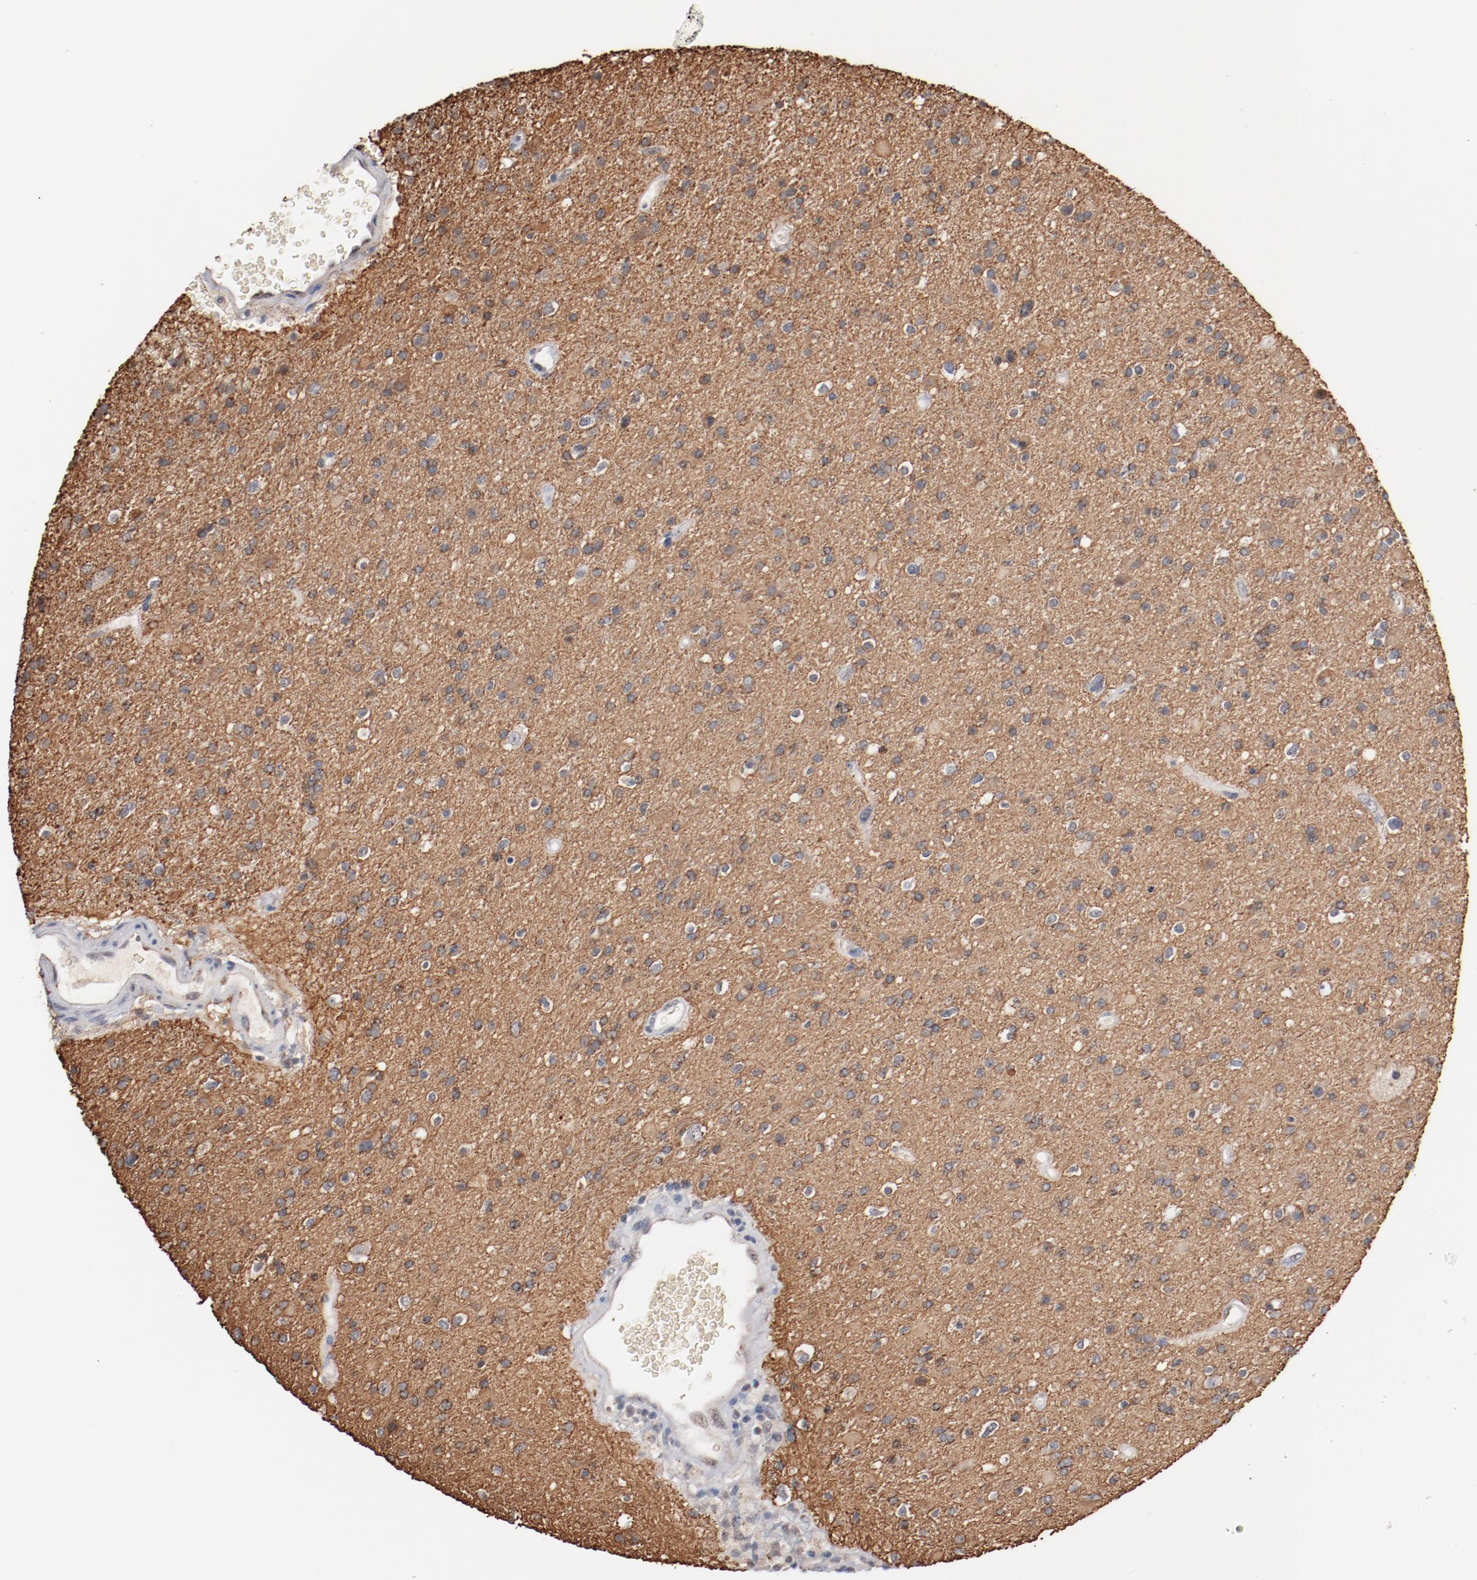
{"staining": {"intensity": "negative", "quantity": "none", "location": "none"}, "tissue": "glioma", "cell_type": "Tumor cells", "image_type": "cancer", "snomed": [{"axis": "morphology", "description": "Glioma, malignant, High grade"}, {"axis": "topography", "description": "Brain"}], "caption": "High power microscopy histopathology image of an immunohistochemistry histopathology image of high-grade glioma (malignant), revealing no significant staining in tumor cells. (Brightfield microscopy of DAB immunohistochemistry (IHC) at high magnification).", "gene": "ERICH1", "patient": {"sex": "male", "age": 33}}